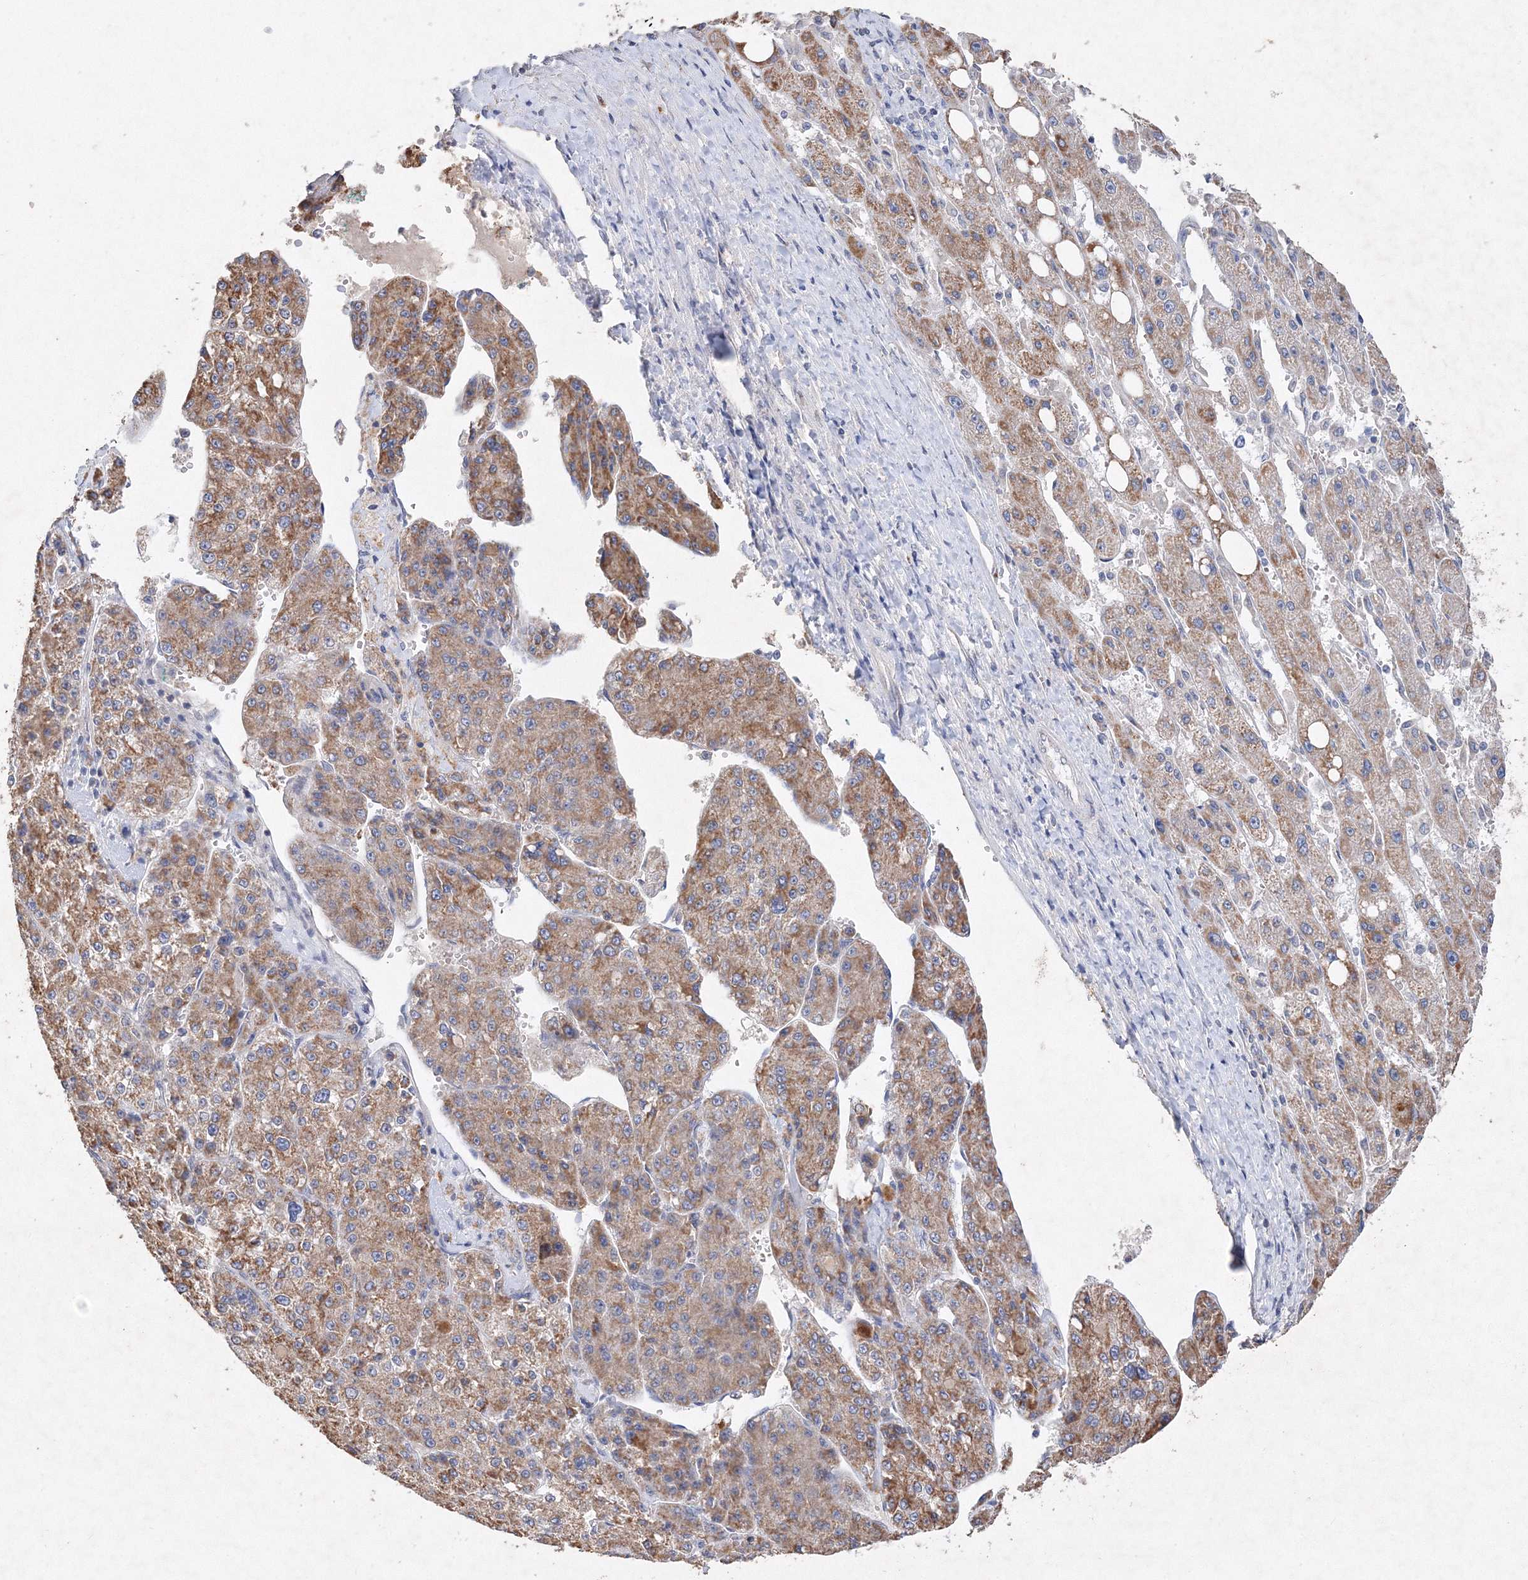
{"staining": {"intensity": "moderate", "quantity": ">75%", "location": "cytoplasmic/membranous"}, "tissue": "liver cancer", "cell_type": "Tumor cells", "image_type": "cancer", "snomed": [{"axis": "morphology", "description": "Carcinoma, Hepatocellular, NOS"}, {"axis": "topography", "description": "Liver"}], "caption": "IHC staining of liver hepatocellular carcinoma, which displays medium levels of moderate cytoplasmic/membranous expression in about >75% of tumor cells indicating moderate cytoplasmic/membranous protein expression. The staining was performed using DAB (3,3'-diaminobenzidine) (brown) for protein detection and nuclei were counterstained in hematoxylin (blue).", "gene": "GLS", "patient": {"sex": "female", "age": 73}}